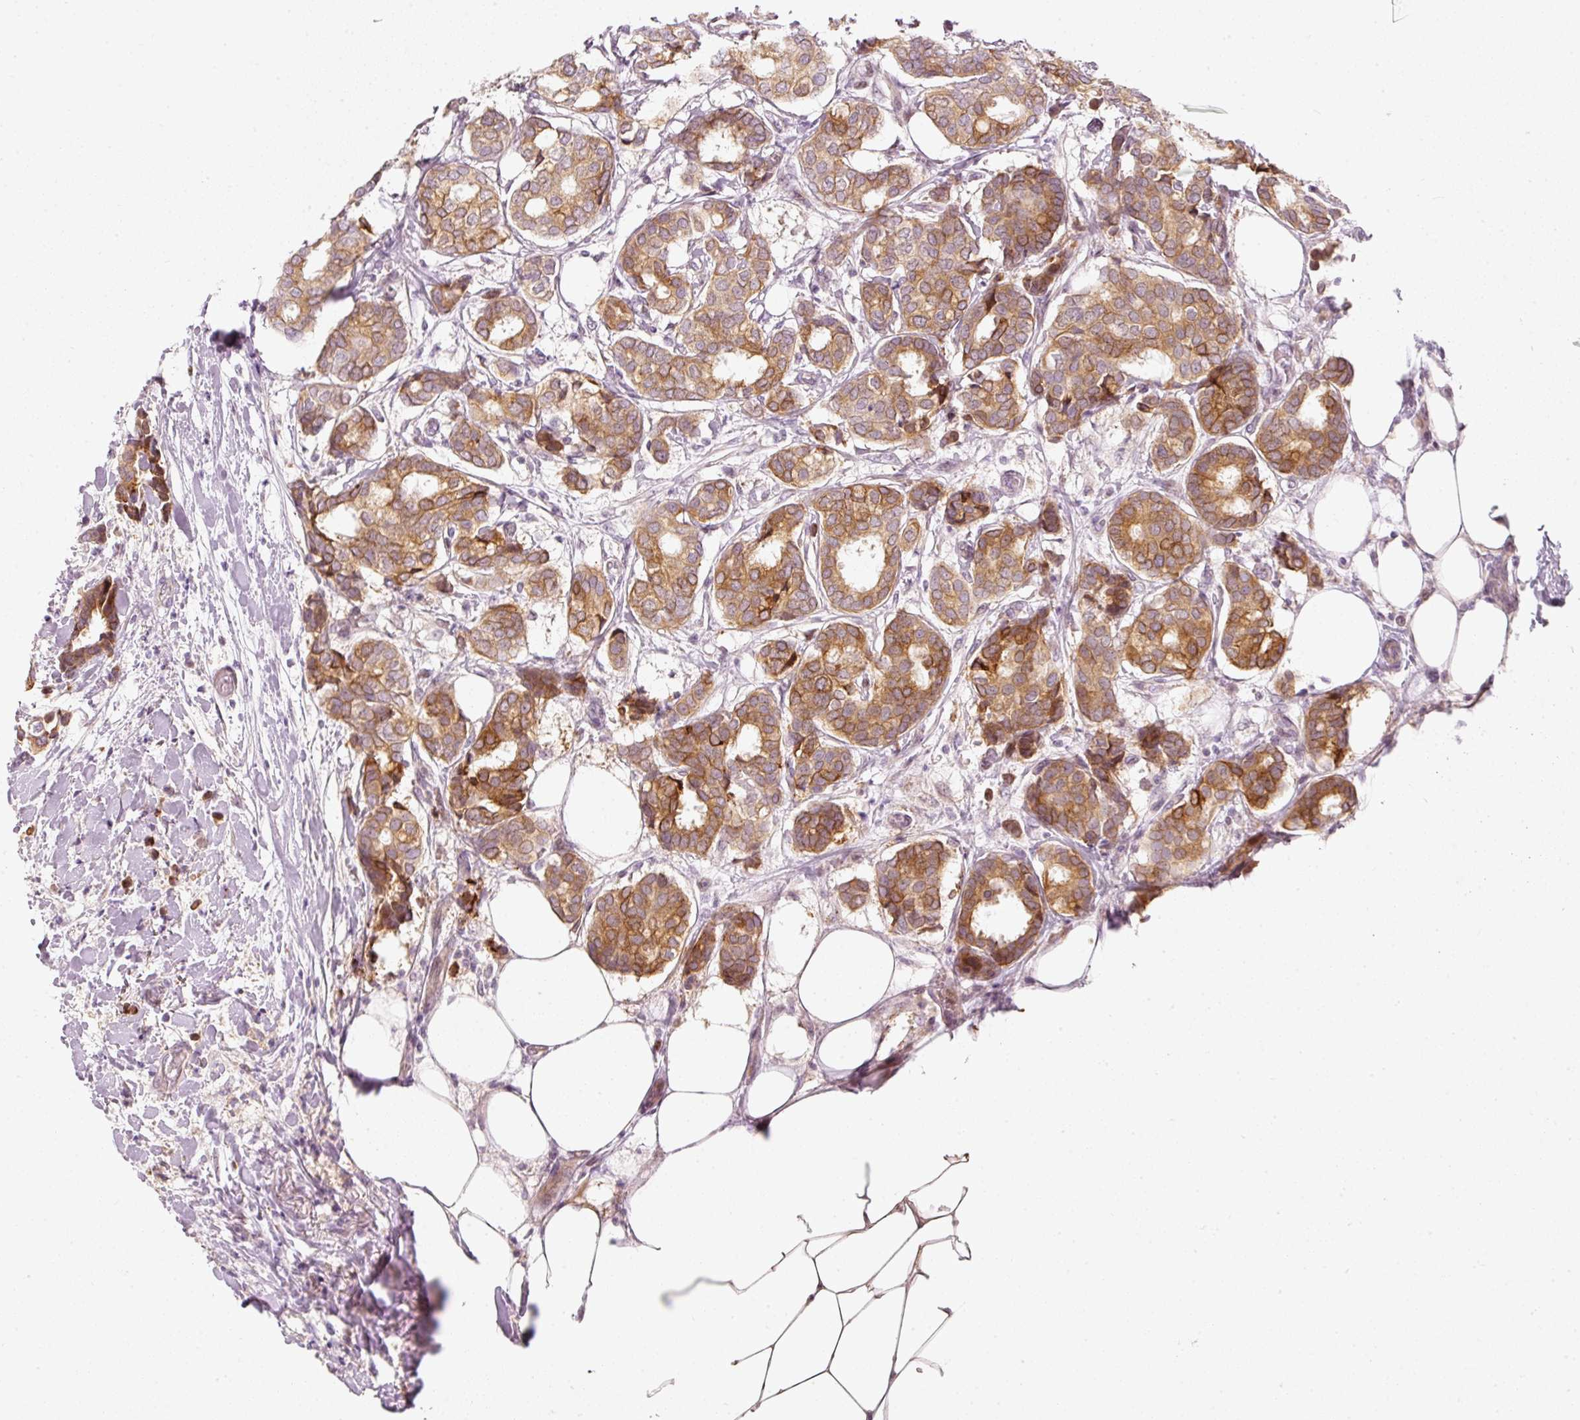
{"staining": {"intensity": "moderate", "quantity": ">75%", "location": "cytoplasmic/membranous"}, "tissue": "breast cancer", "cell_type": "Tumor cells", "image_type": "cancer", "snomed": [{"axis": "morphology", "description": "Duct carcinoma"}, {"axis": "topography", "description": "Breast"}], "caption": "There is medium levels of moderate cytoplasmic/membranous expression in tumor cells of breast cancer, as demonstrated by immunohistochemical staining (brown color).", "gene": "SLC20A1", "patient": {"sex": "female", "age": 73}}